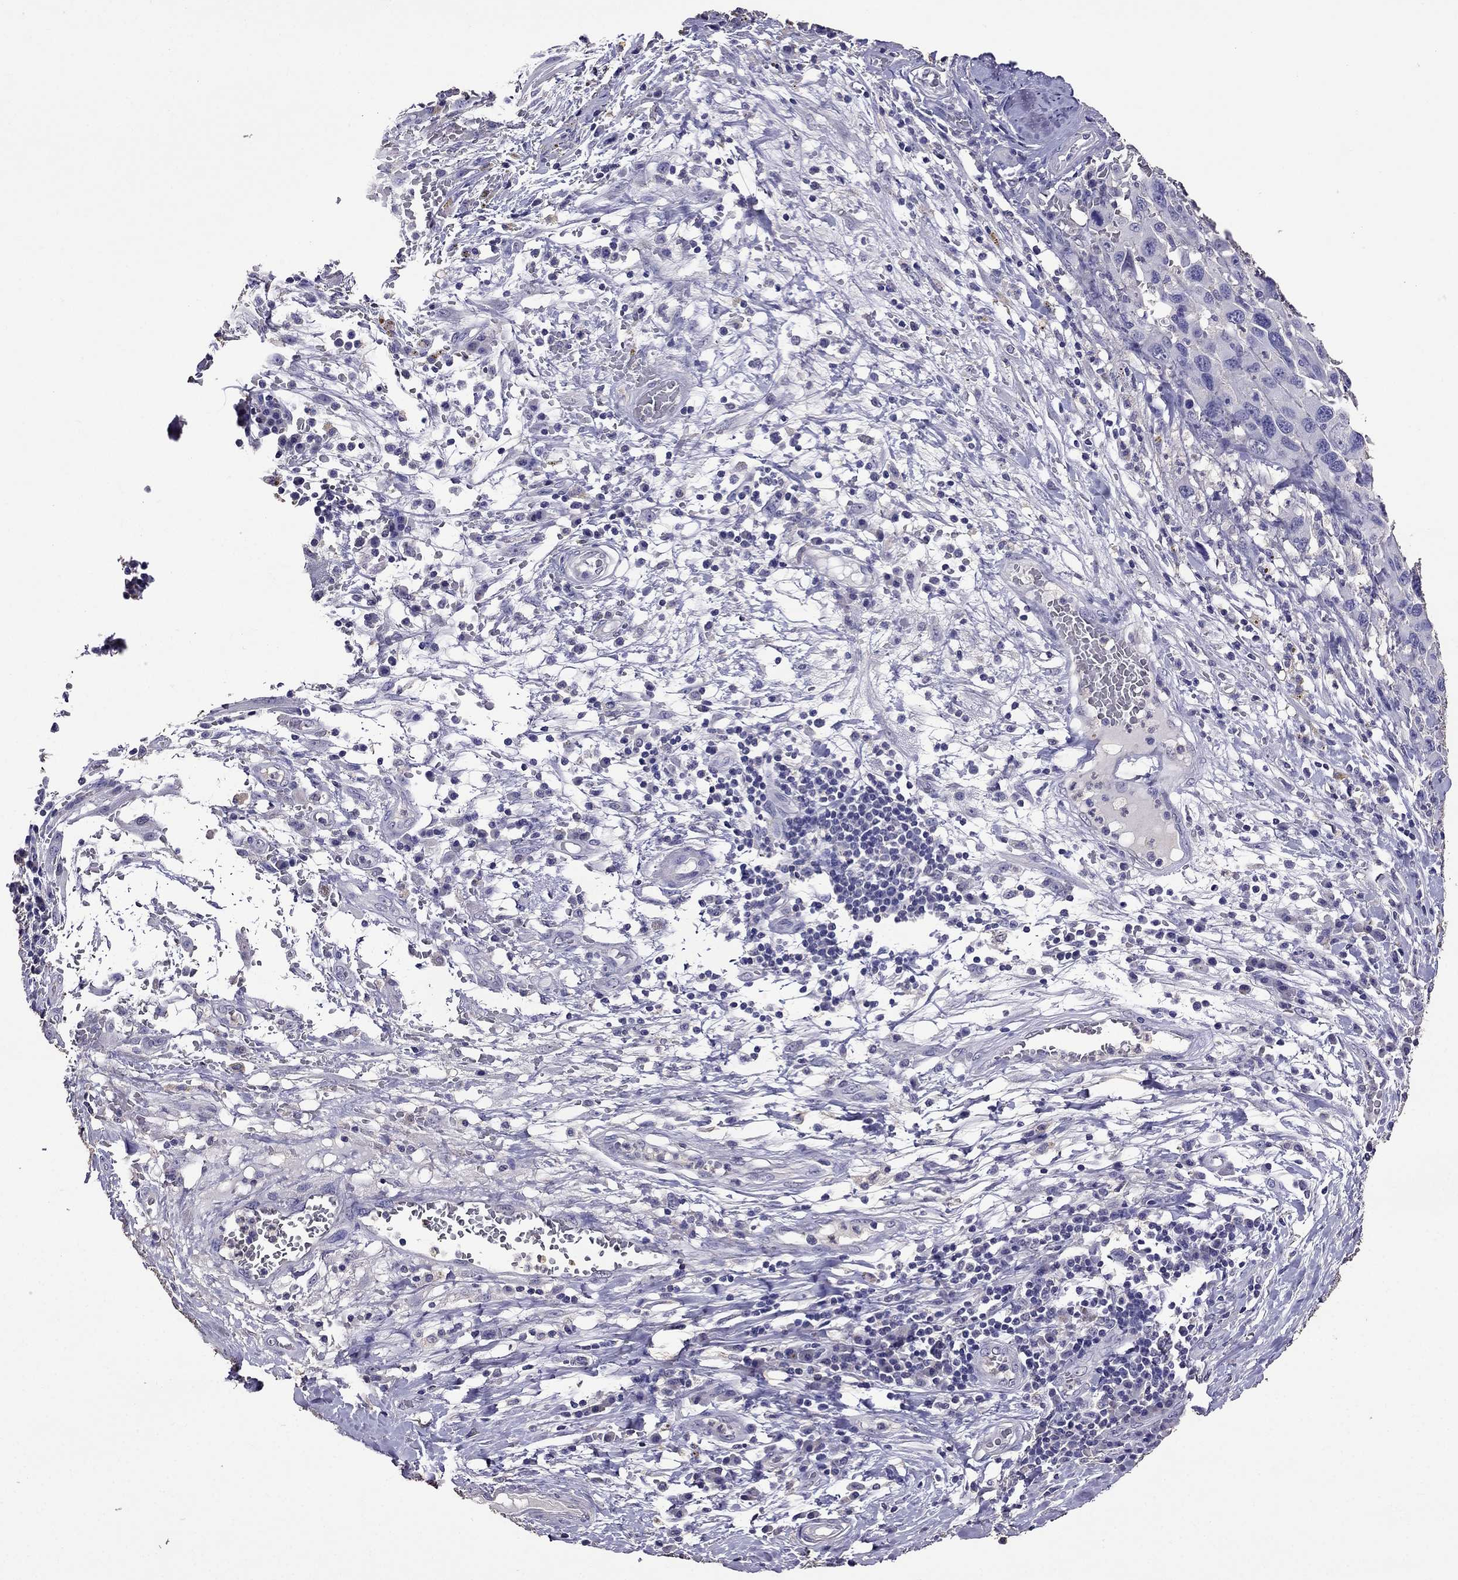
{"staining": {"intensity": "negative", "quantity": "none", "location": "none"}, "tissue": "melanoma", "cell_type": "Tumor cells", "image_type": "cancer", "snomed": [{"axis": "morphology", "description": "Malignant melanoma, NOS"}, {"axis": "topography", "description": "Skin"}], "caption": "DAB (3,3'-diaminobenzidine) immunohistochemical staining of malignant melanoma reveals no significant positivity in tumor cells. (DAB immunohistochemistry (IHC) with hematoxylin counter stain).", "gene": "NKX3-1", "patient": {"sex": "female", "age": 91}}